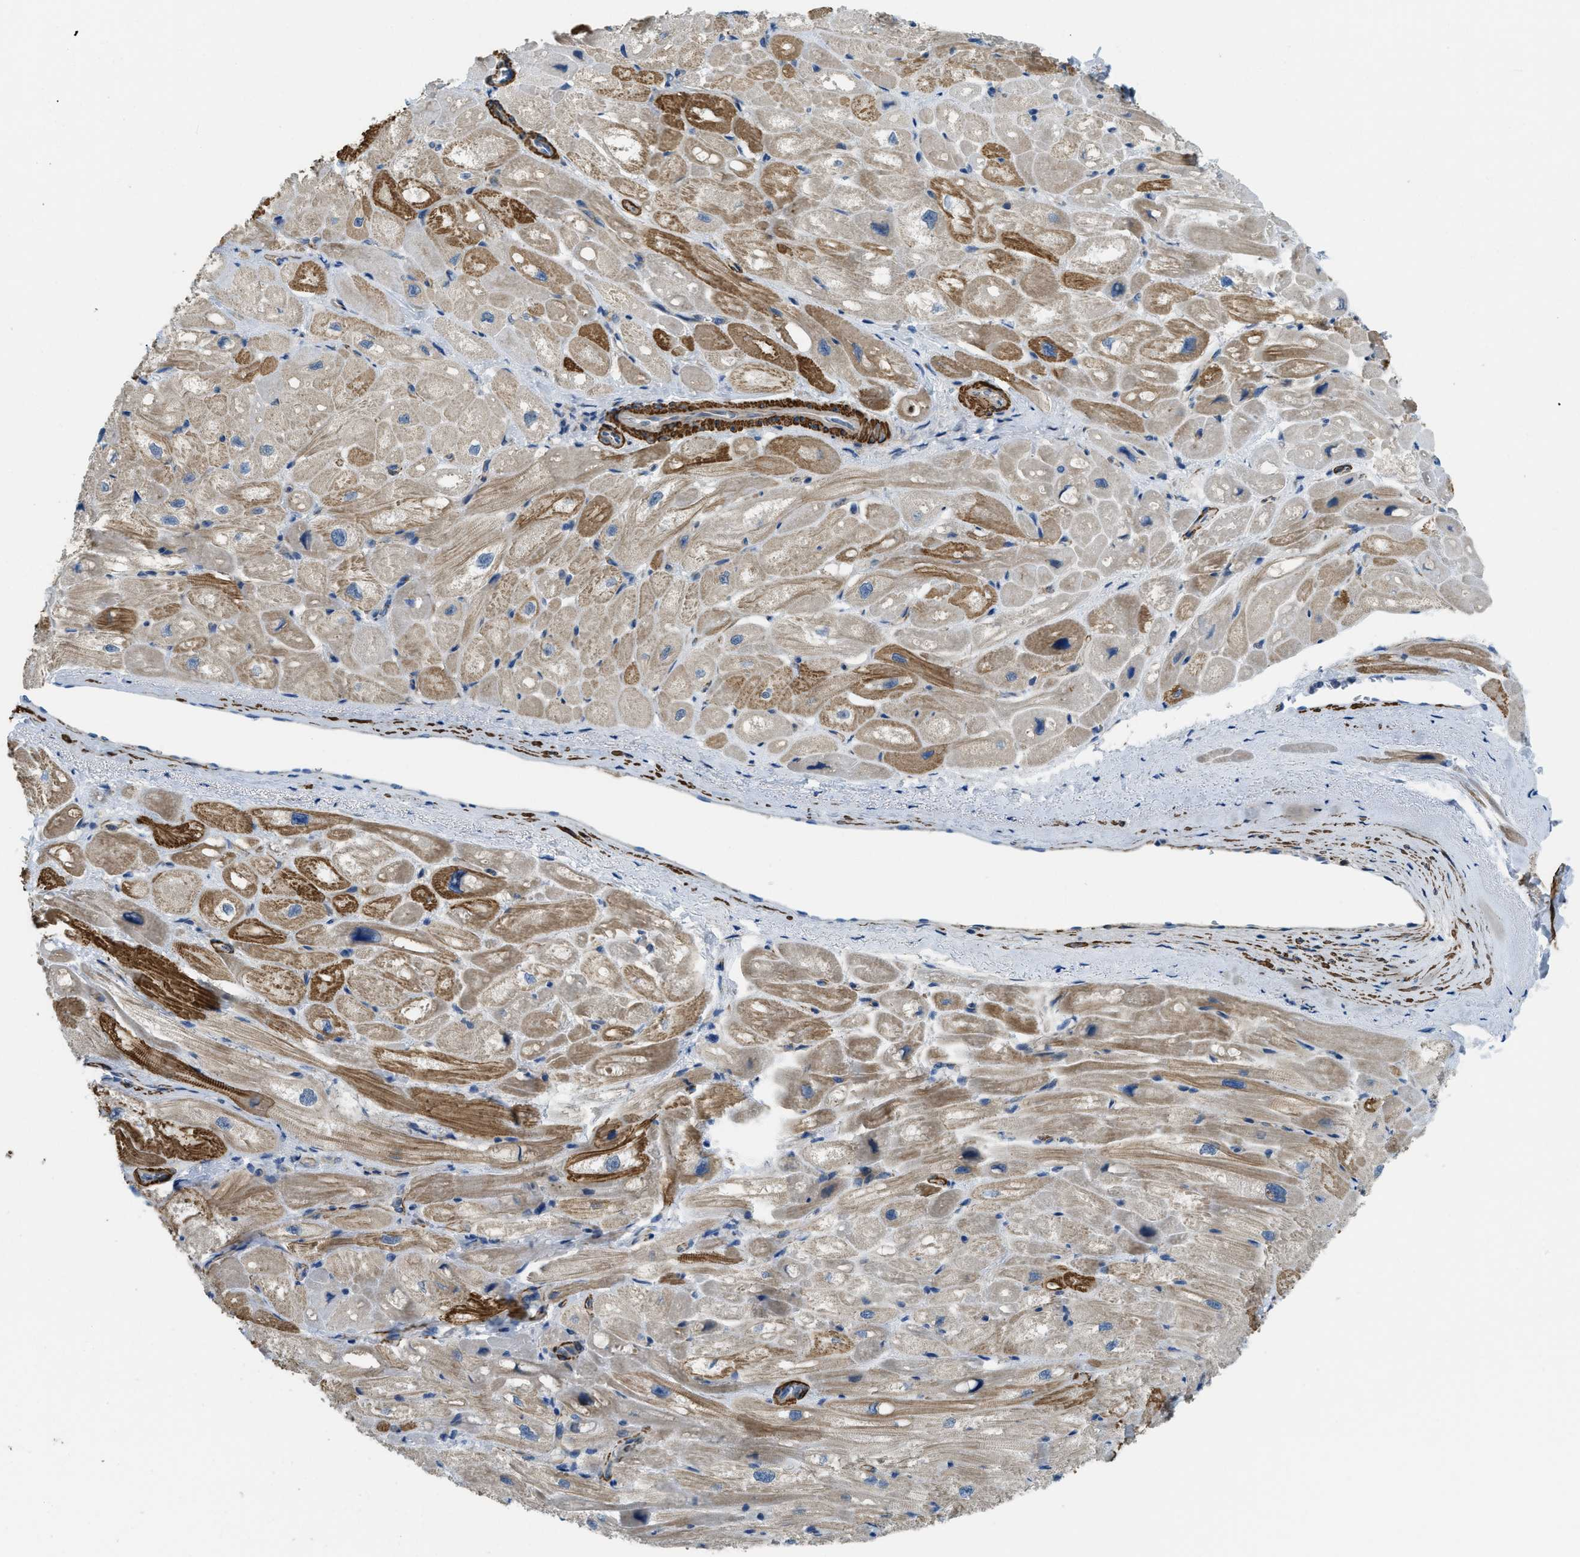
{"staining": {"intensity": "moderate", "quantity": ">75%", "location": "cytoplasmic/membranous"}, "tissue": "heart muscle", "cell_type": "Cardiomyocytes", "image_type": "normal", "snomed": [{"axis": "morphology", "description": "Normal tissue, NOS"}, {"axis": "topography", "description": "Heart"}], "caption": "Brown immunohistochemical staining in benign heart muscle exhibits moderate cytoplasmic/membranous expression in approximately >75% of cardiomyocytes.", "gene": "BMPR1A", "patient": {"sex": "male", "age": 49}}